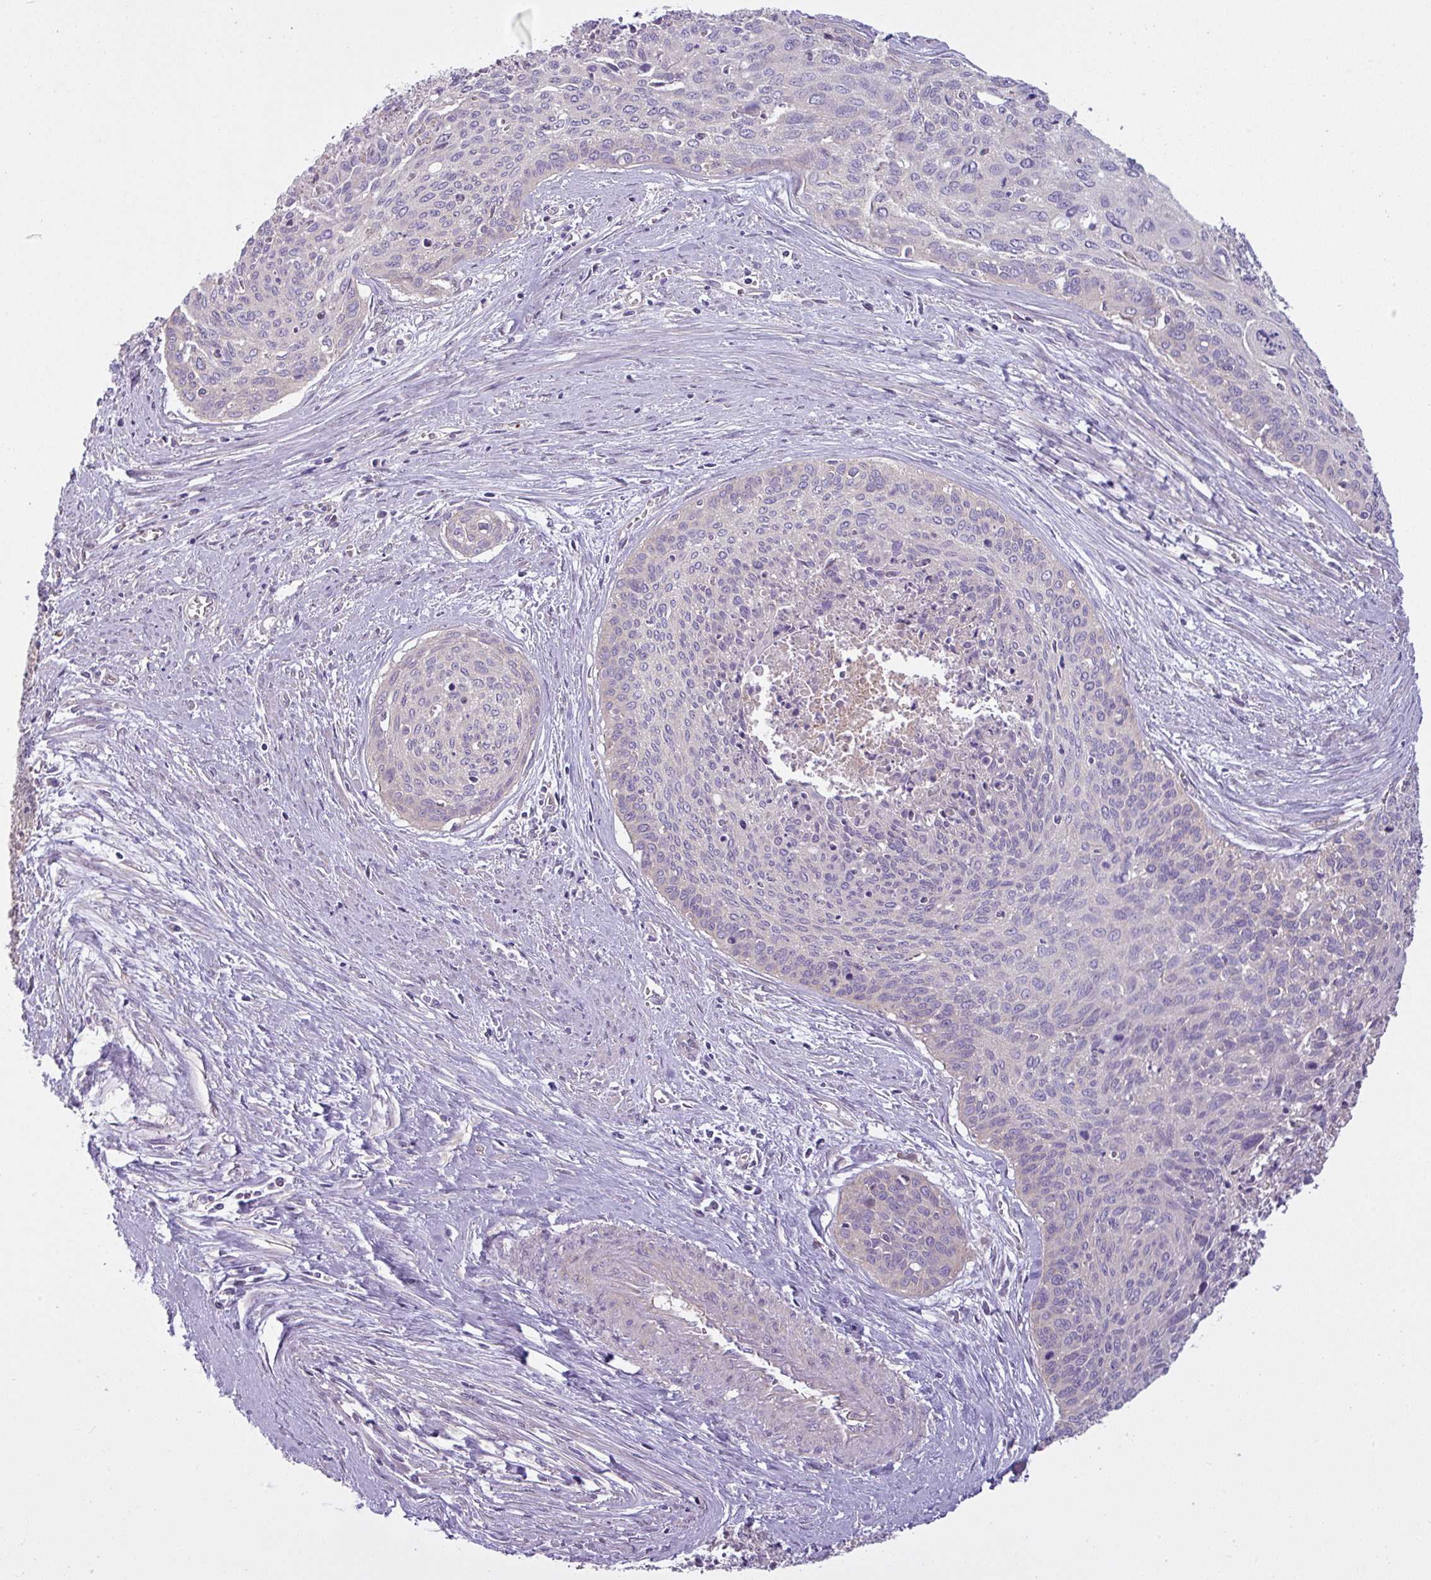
{"staining": {"intensity": "negative", "quantity": "none", "location": "none"}, "tissue": "cervical cancer", "cell_type": "Tumor cells", "image_type": "cancer", "snomed": [{"axis": "morphology", "description": "Squamous cell carcinoma, NOS"}, {"axis": "topography", "description": "Cervix"}], "caption": "DAB immunohistochemical staining of human squamous cell carcinoma (cervical) exhibits no significant staining in tumor cells.", "gene": "CAMK2B", "patient": {"sex": "female", "age": 55}}